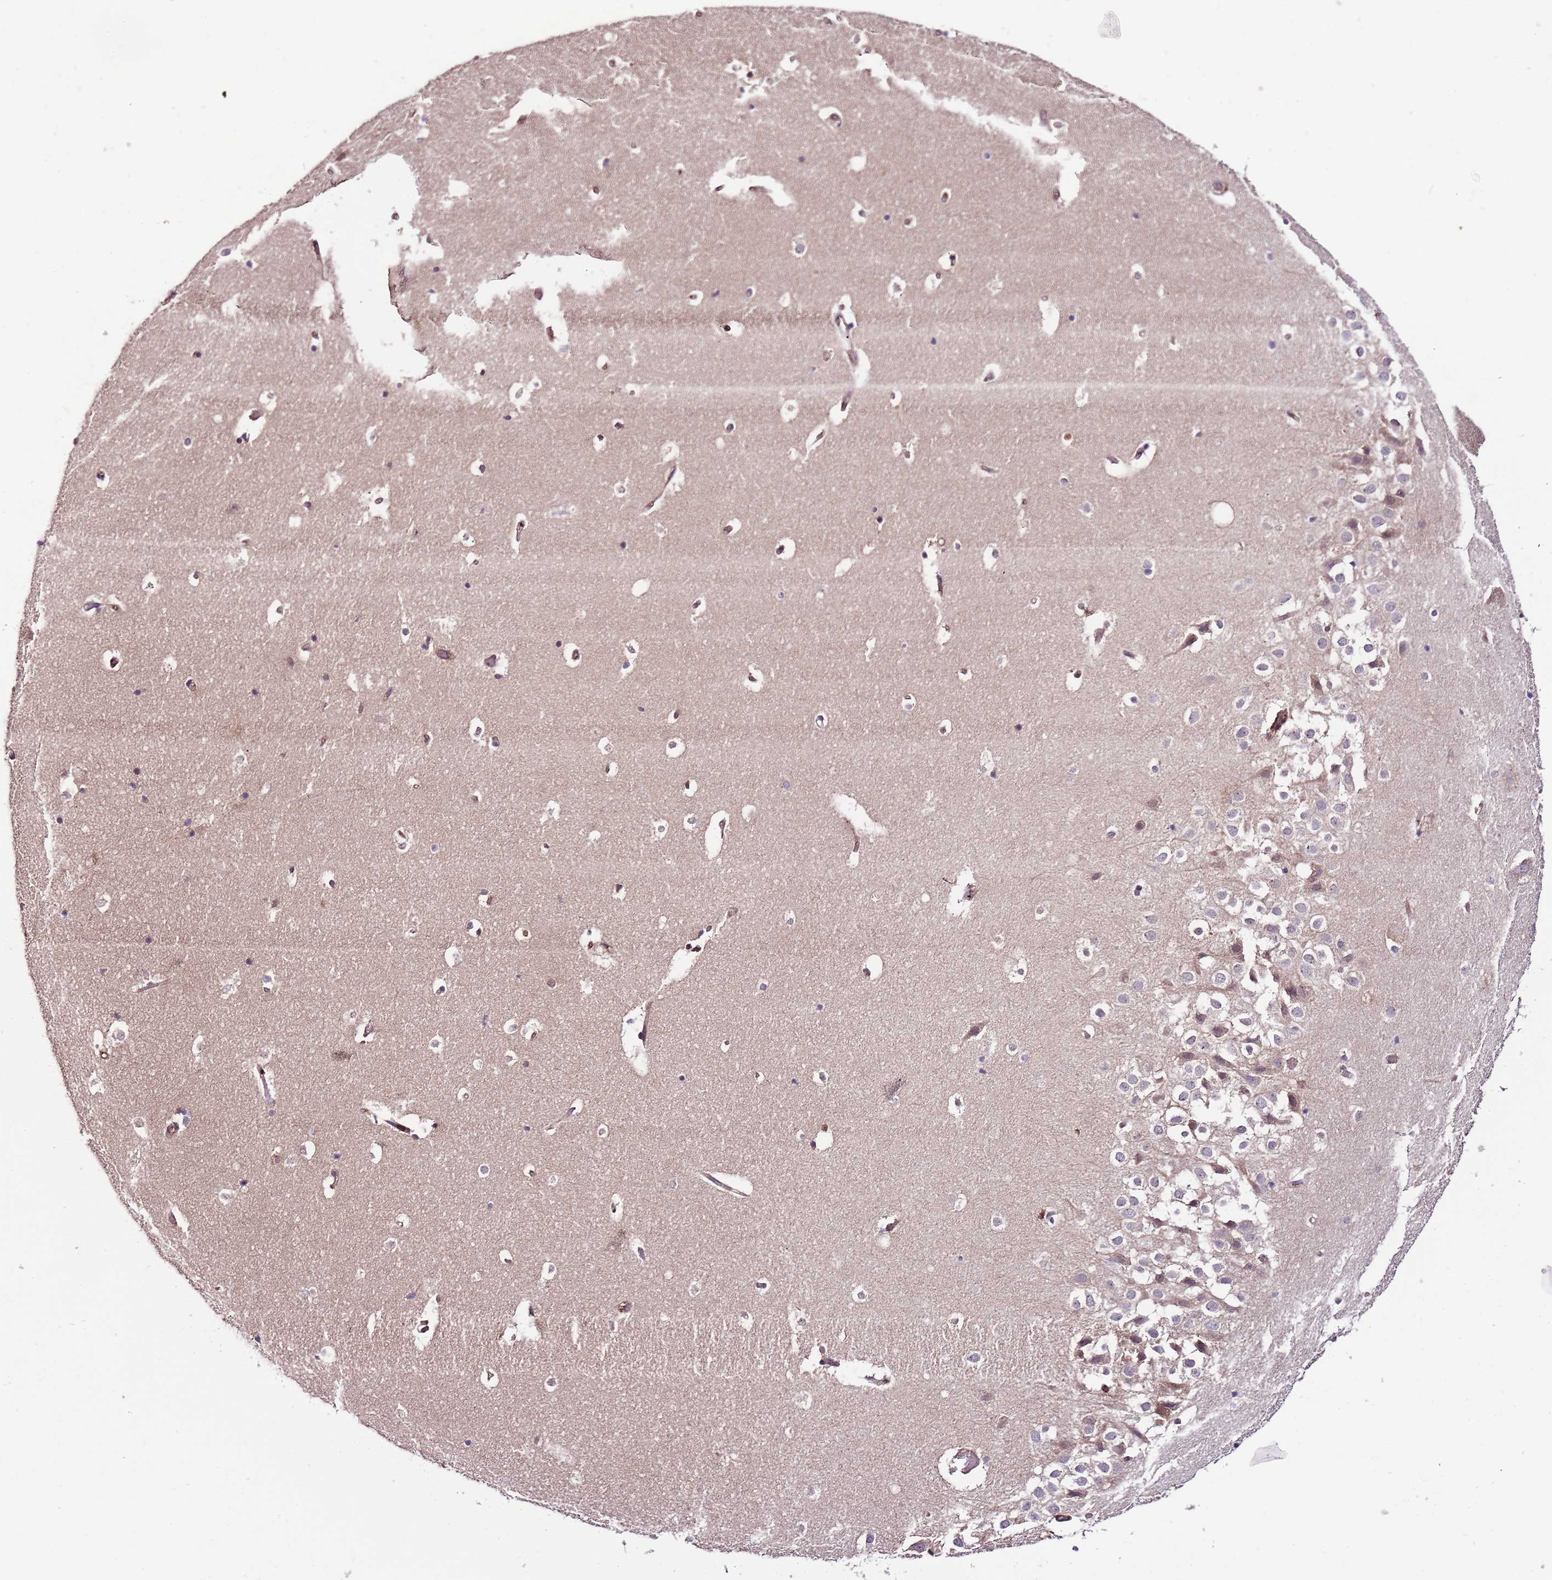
{"staining": {"intensity": "negative", "quantity": "none", "location": "none"}, "tissue": "hippocampus", "cell_type": "Glial cells", "image_type": "normal", "snomed": [{"axis": "morphology", "description": "Normal tissue, NOS"}, {"axis": "topography", "description": "Hippocampus"}], "caption": "Hippocampus stained for a protein using immunohistochemistry (IHC) displays no expression glial cells.", "gene": "DENR", "patient": {"sex": "female", "age": 52}}